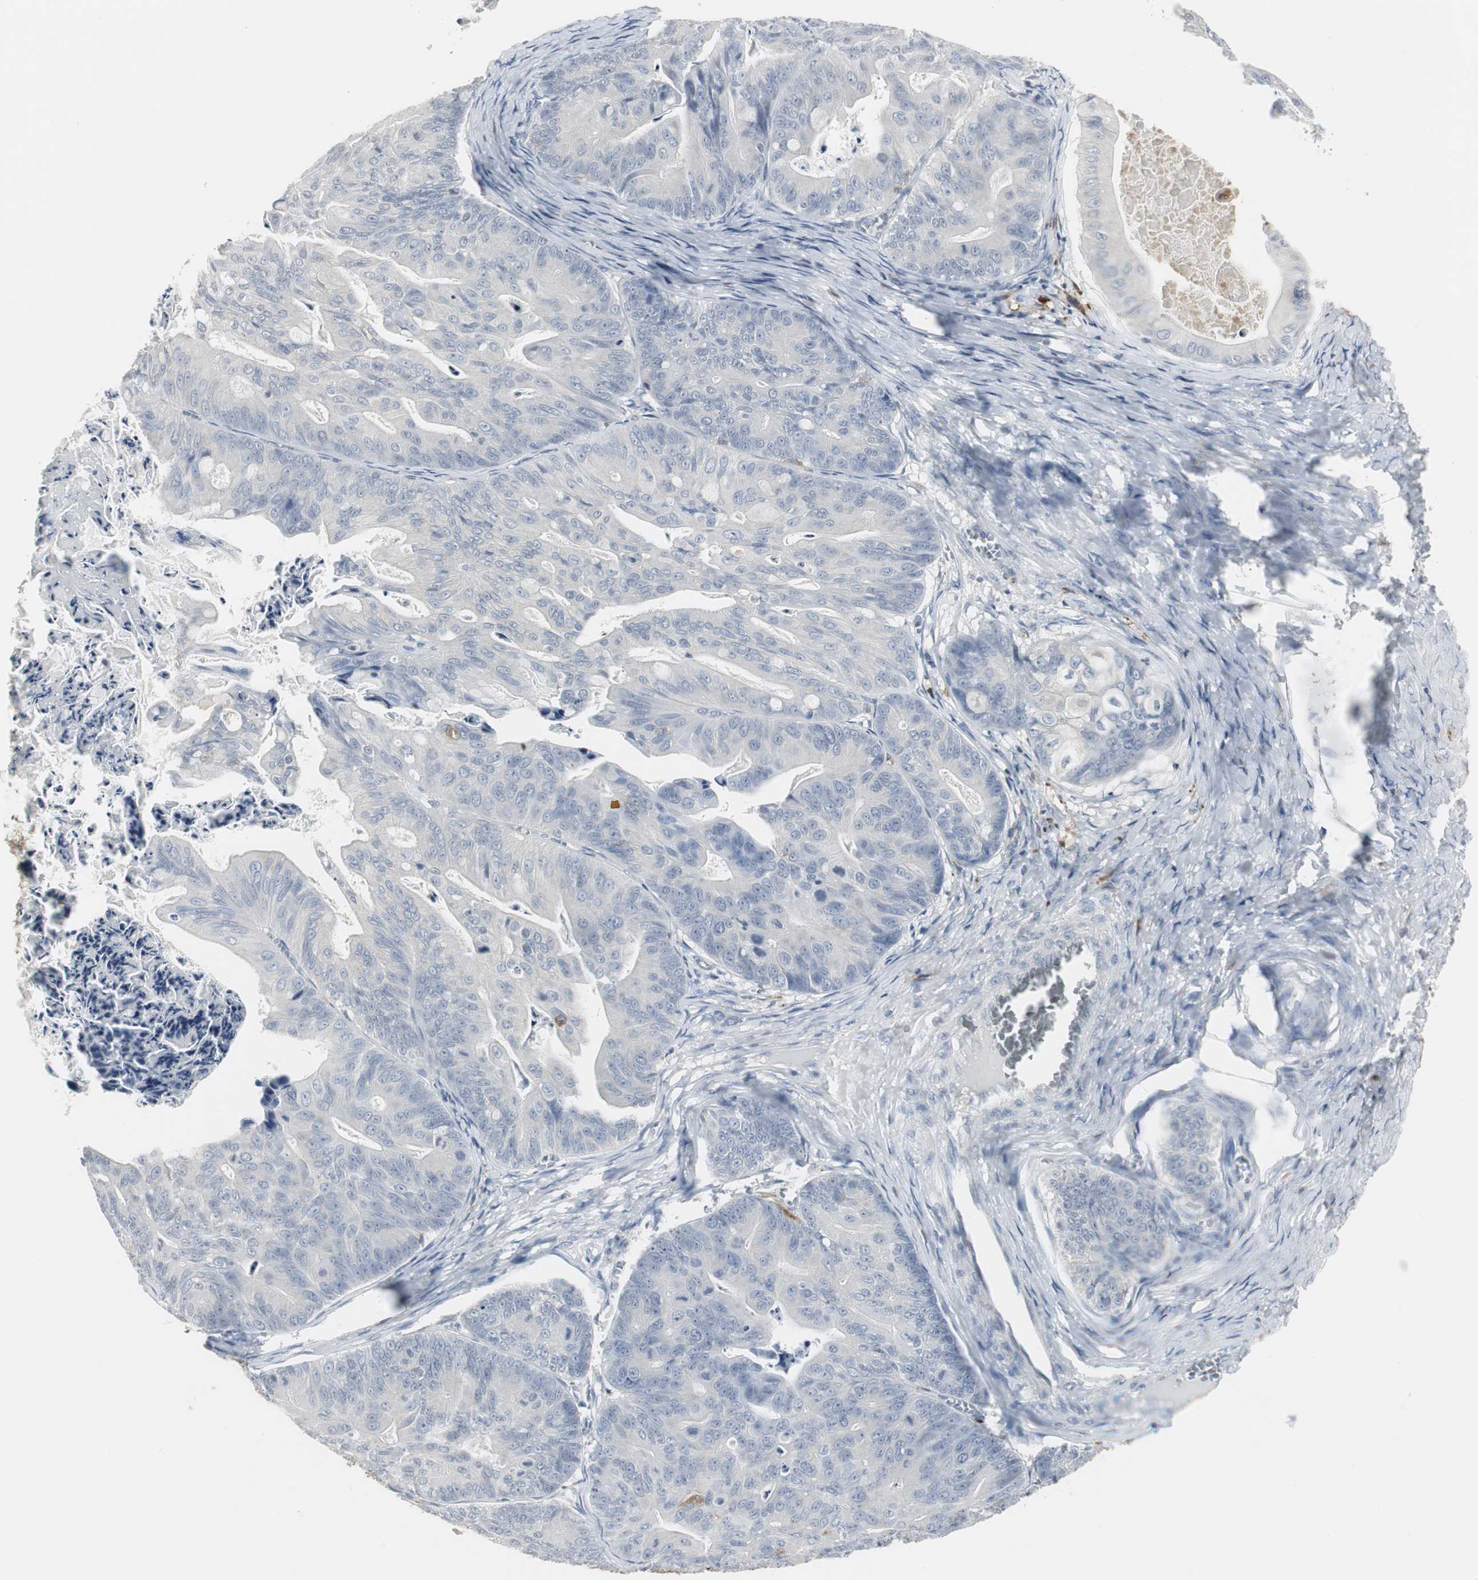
{"staining": {"intensity": "negative", "quantity": "none", "location": "none"}, "tissue": "ovarian cancer", "cell_type": "Tumor cells", "image_type": "cancer", "snomed": [{"axis": "morphology", "description": "Cystadenocarcinoma, mucinous, NOS"}, {"axis": "topography", "description": "Ovary"}], "caption": "DAB (3,3'-diaminobenzidine) immunohistochemical staining of ovarian cancer shows no significant positivity in tumor cells.", "gene": "PI15", "patient": {"sex": "female", "age": 36}}